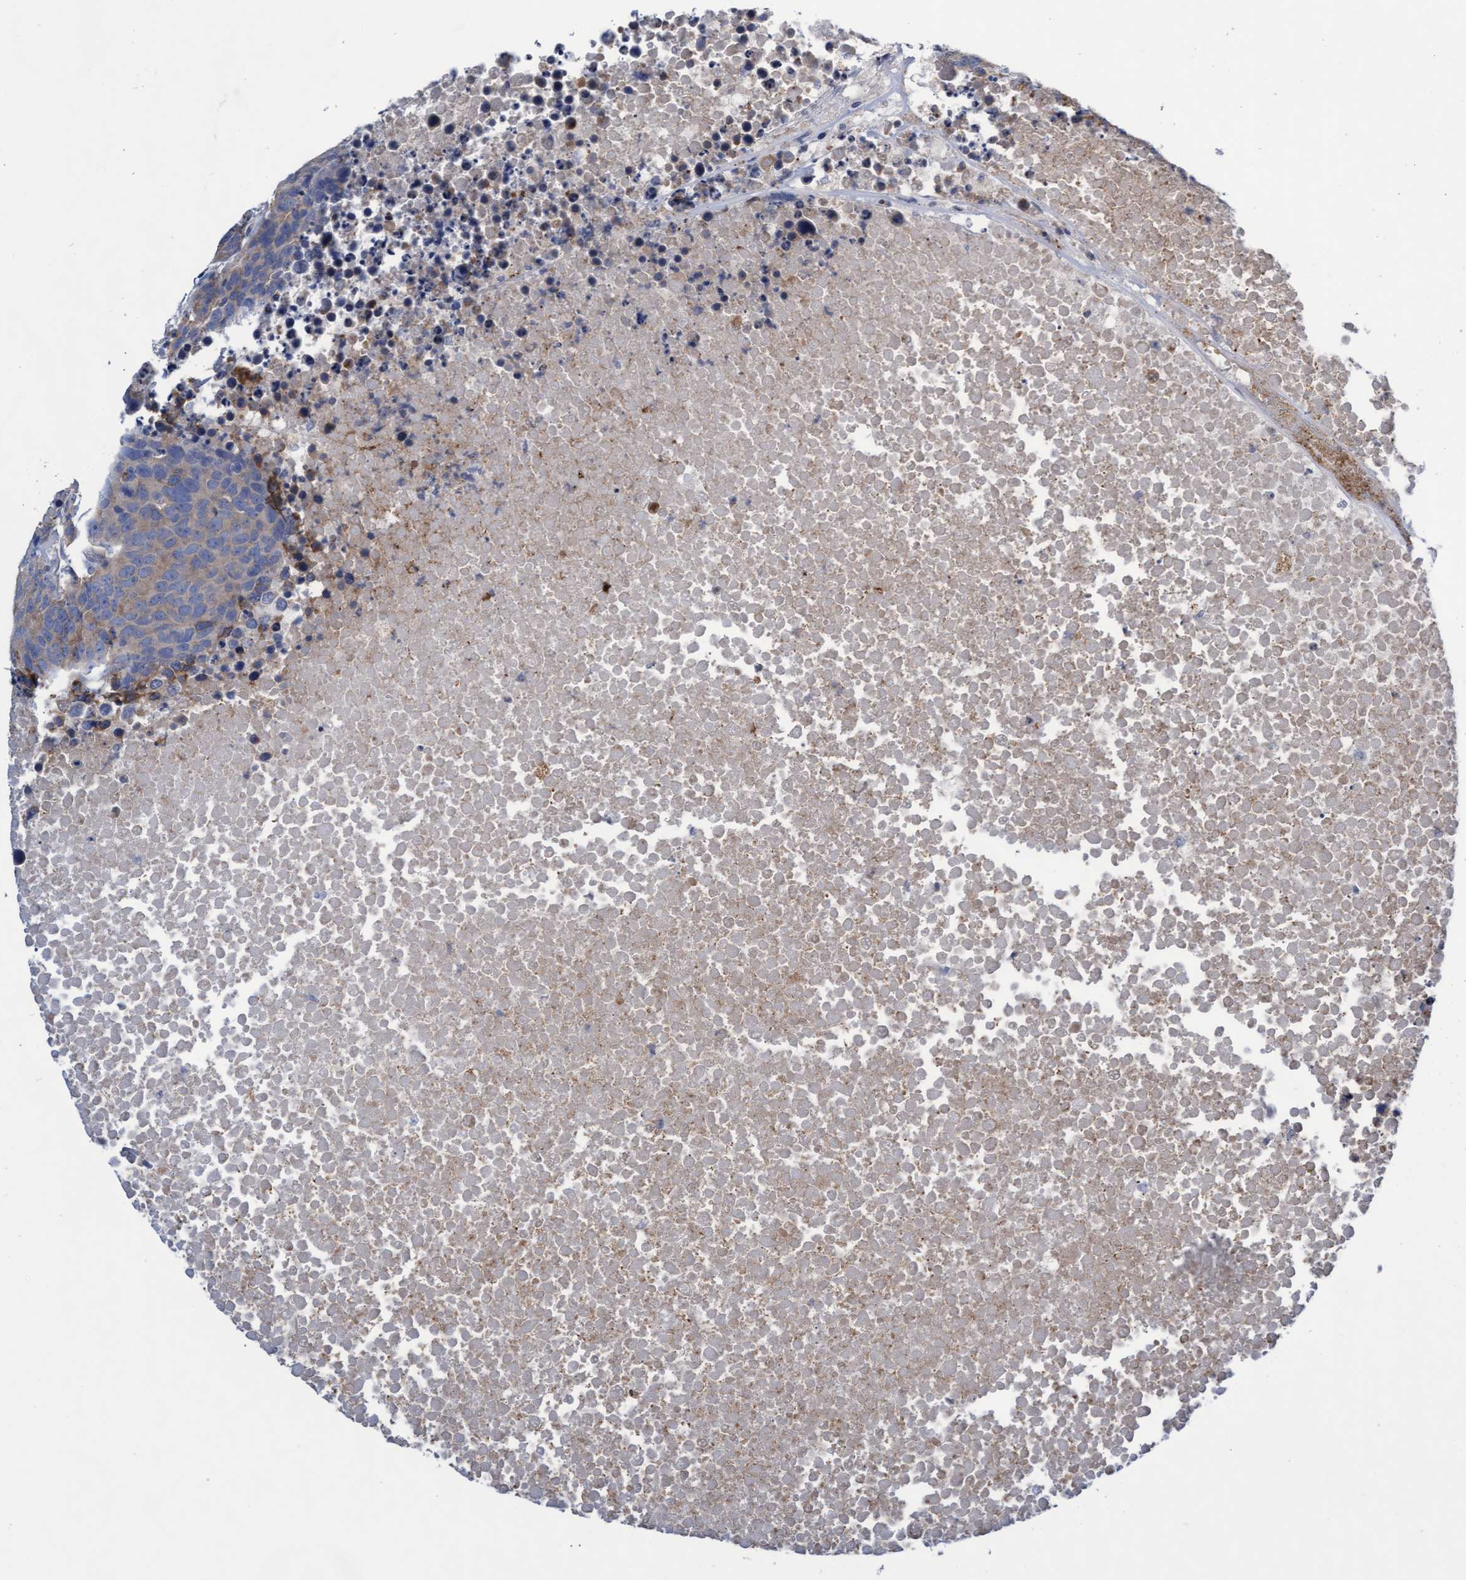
{"staining": {"intensity": "weak", "quantity": ">75%", "location": "cytoplasmic/membranous"}, "tissue": "carcinoid", "cell_type": "Tumor cells", "image_type": "cancer", "snomed": [{"axis": "morphology", "description": "Carcinoid, malignant, NOS"}, {"axis": "topography", "description": "Lung"}], "caption": "A brown stain labels weak cytoplasmic/membranous expression of a protein in carcinoid tumor cells.", "gene": "ABCF2", "patient": {"sex": "male", "age": 60}}